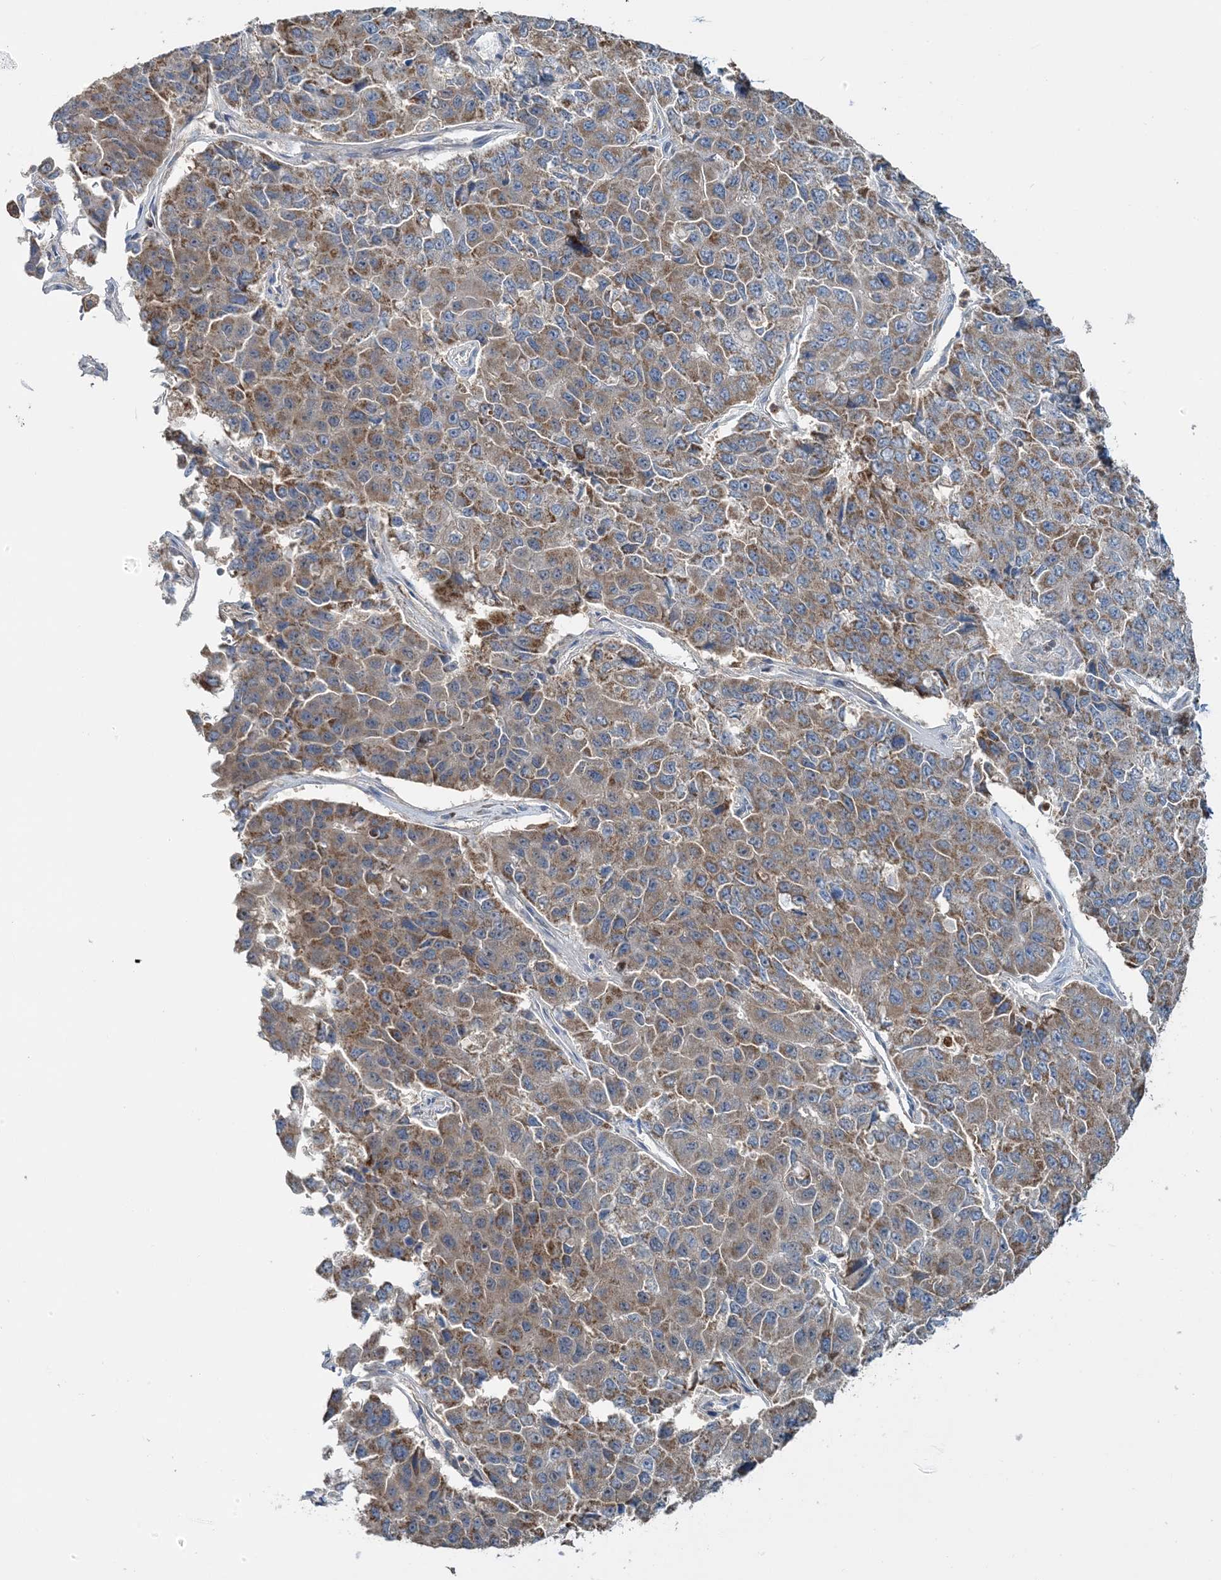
{"staining": {"intensity": "moderate", "quantity": ">75%", "location": "cytoplasmic/membranous"}, "tissue": "pancreatic cancer", "cell_type": "Tumor cells", "image_type": "cancer", "snomed": [{"axis": "morphology", "description": "Adenocarcinoma, NOS"}, {"axis": "topography", "description": "Pancreas"}], "caption": "DAB immunohistochemical staining of pancreatic cancer (adenocarcinoma) displays moderate cytoplasmic/membranous protein expression in approximately >75% of tumor cells.", "gene": "TMLHE", "patient": {"sex": "male", "age": 50}}